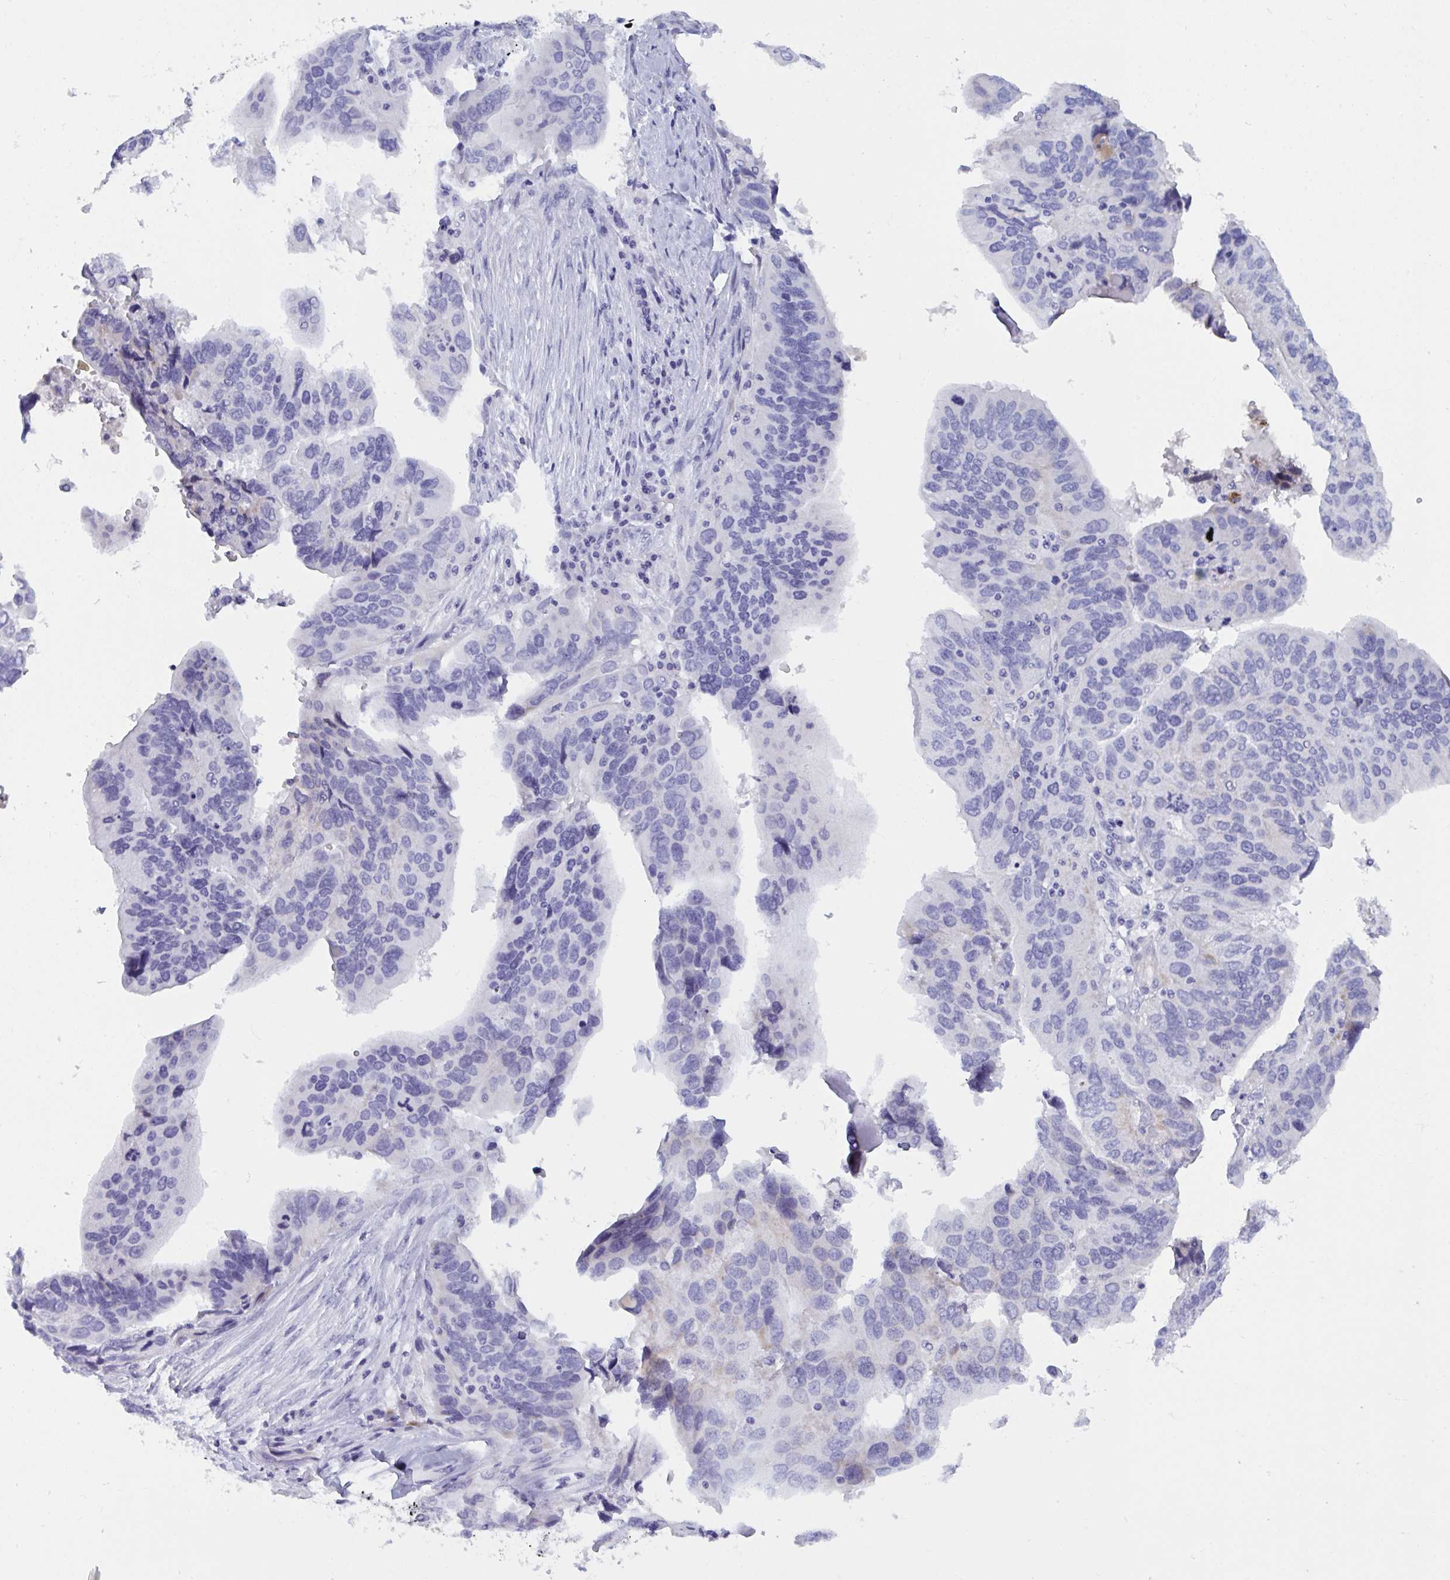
{"staining": {"intensity": "negative", "quantity": "none", "location": "none"}, "tissue": "ovarian cancer", "cell_type": "Tumor cells", "image_type": "cancer", "snomed": [{"axis": "morphology", "description": "Cystadenocarcinoma, serous, NOS"}, {"axis": "topography", "description": "Ovary"}], "caption": "This photomicrograph is of serous cystadenocarcinoma (ovarian) stained with IHC to label a protein in brown with the nuclei are counter-stained blue. There is no positivity in tumor cells.", "gene": "OXLD1", "patient": {"sex": "female", "age": 79}}